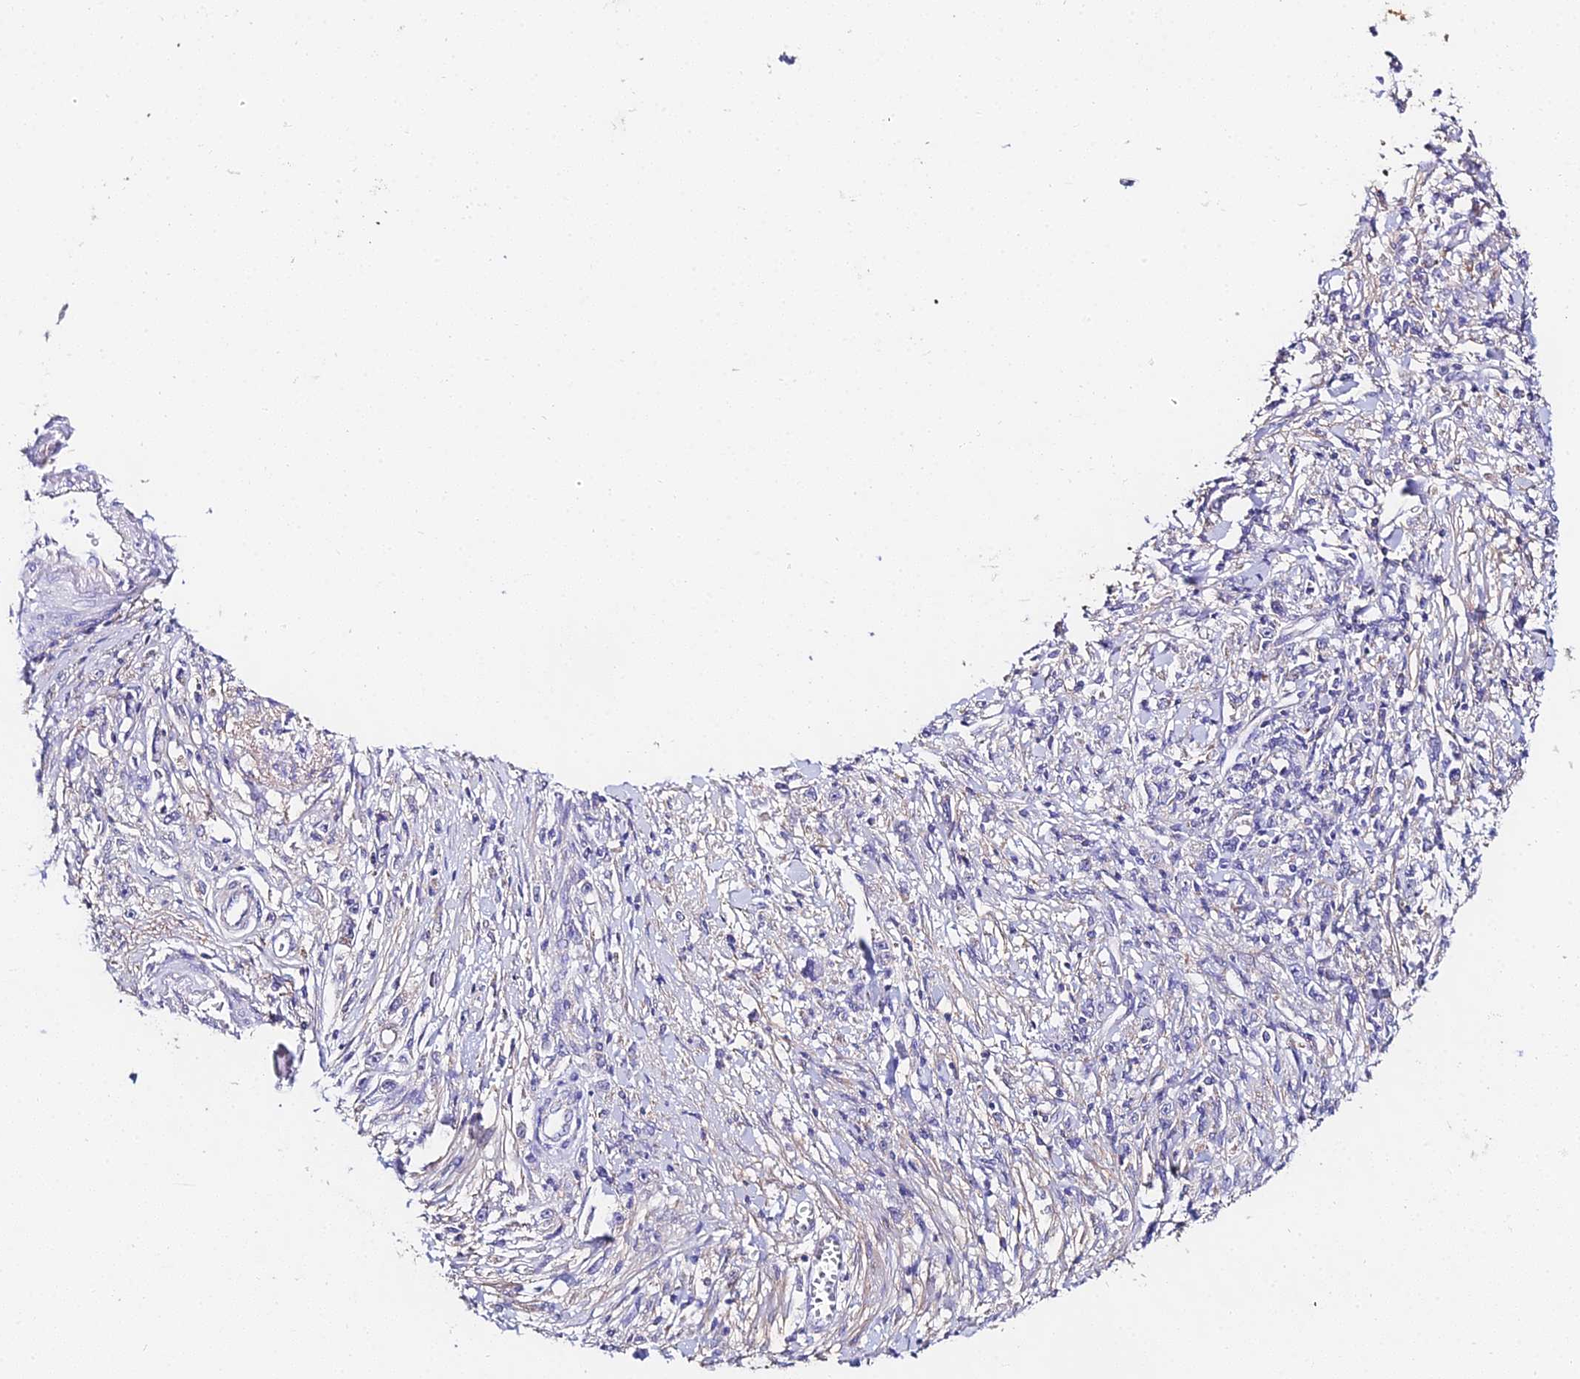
{"staining": {"intensity": "negative", "quantity": "none", "location": "none"}, "tissue": "stomach cancer", "cell_type": "Tumor cells", "image_type": "cancer", "snomed": [{"axis": "morphology", "description": "Adenocarcinoma, NOS"}, {"axis": "topography", "description": "Stomach"}], "caption": "This is an IHC micrograph of adenocarcinoma (stomach). There is no staining in tumor cells.", "gene": "PPP2R2C", "patient": {"sex": "female", "age": 59}}